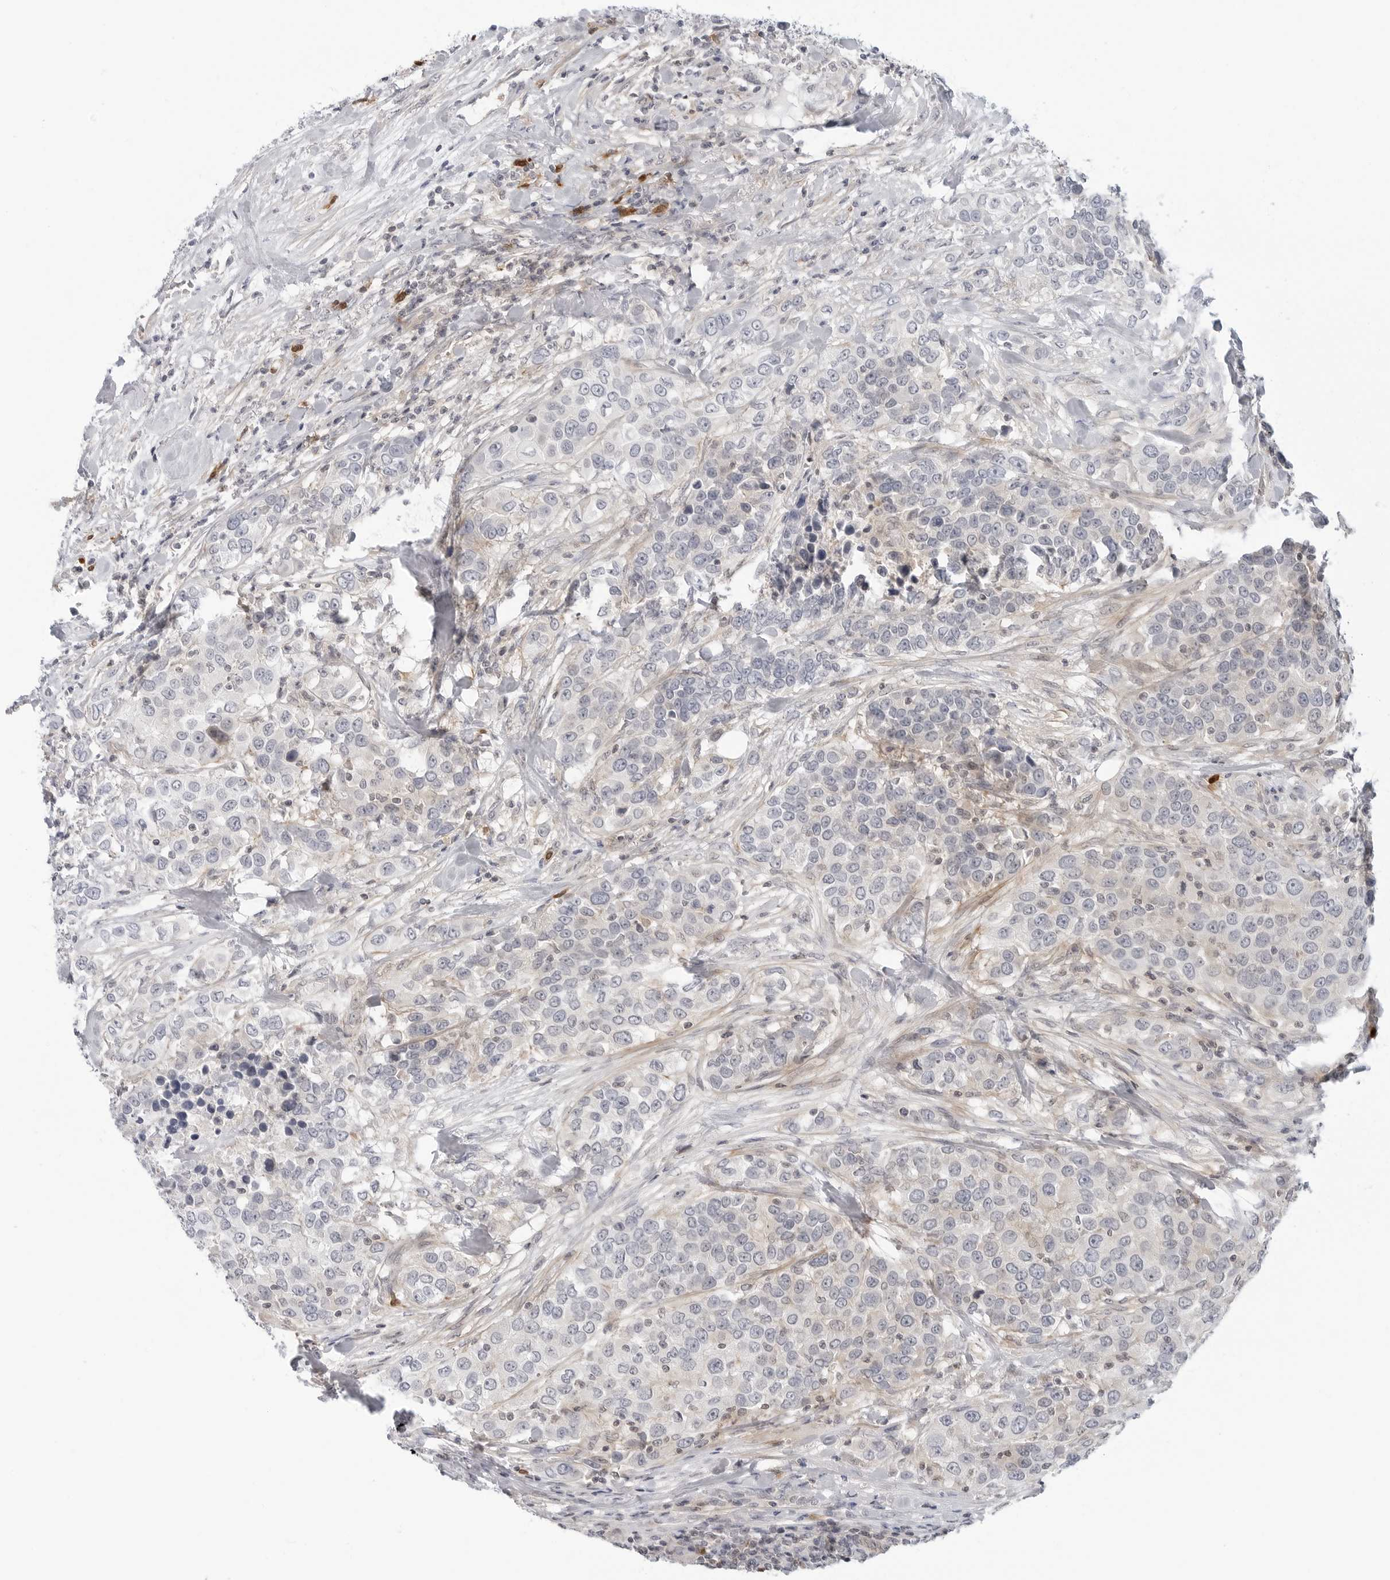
{"staining": {"intensity": "negative", "quantity": "none", "location": "none"}, "tissue": "urothelial cancer", "cell_type": "Tumor cells", "image_type": "cancer", "snomed": [{"axis": "morphology", "description": "Urothelial carcinoma, High grade"}, {"axis": "topography", "description": "Urinary bladder"}], "caption": "High-grade urothelial carcinoma stained for a protein using IHC exhibits no positivity tumor cells.", "gene": "STXBP3", "patient": {"sex": "female", "age": 80}}